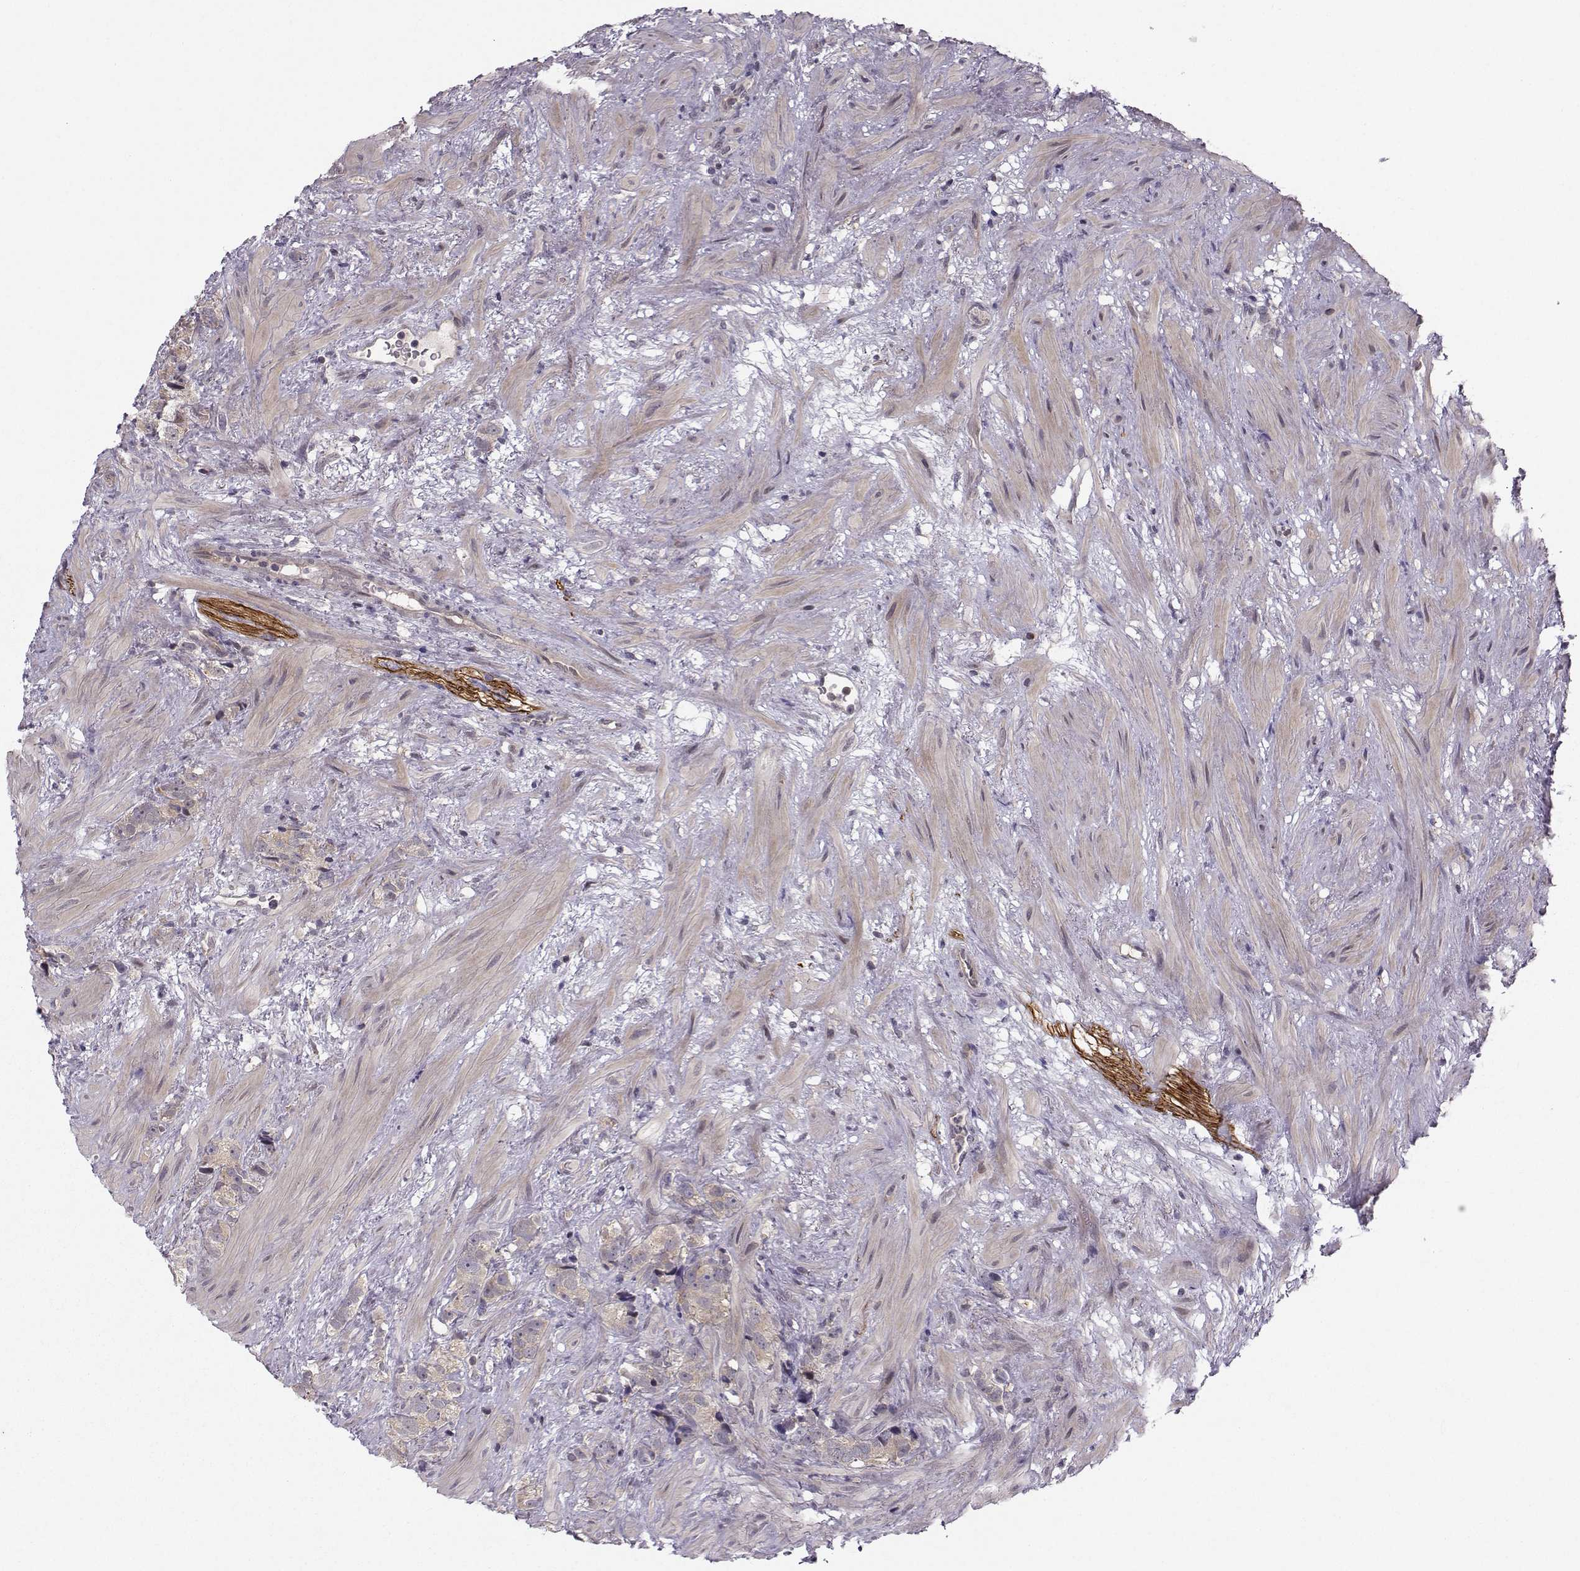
{"staining": {"intensity": "weak", "quantity": "25%-75%", "location": "cytoplasmic/membranous"}, "tissue": "prostate cancer", "cell_type": "Tumor cells", "image_type": "cancer", "snomed": [{"axis": "morphology", "description": "Adenocarcinoma, High grade"}, {"axis": "topography", "description": "Prostate"}], "caption": "Weak cytoplasmic/membranous expression for a protein is present in approximately 25%-75% of tumor cells of prostate cancer using immunohistochemistry.", "gene": "PKP2", "patient": {"sex": "male", "age": 90}}